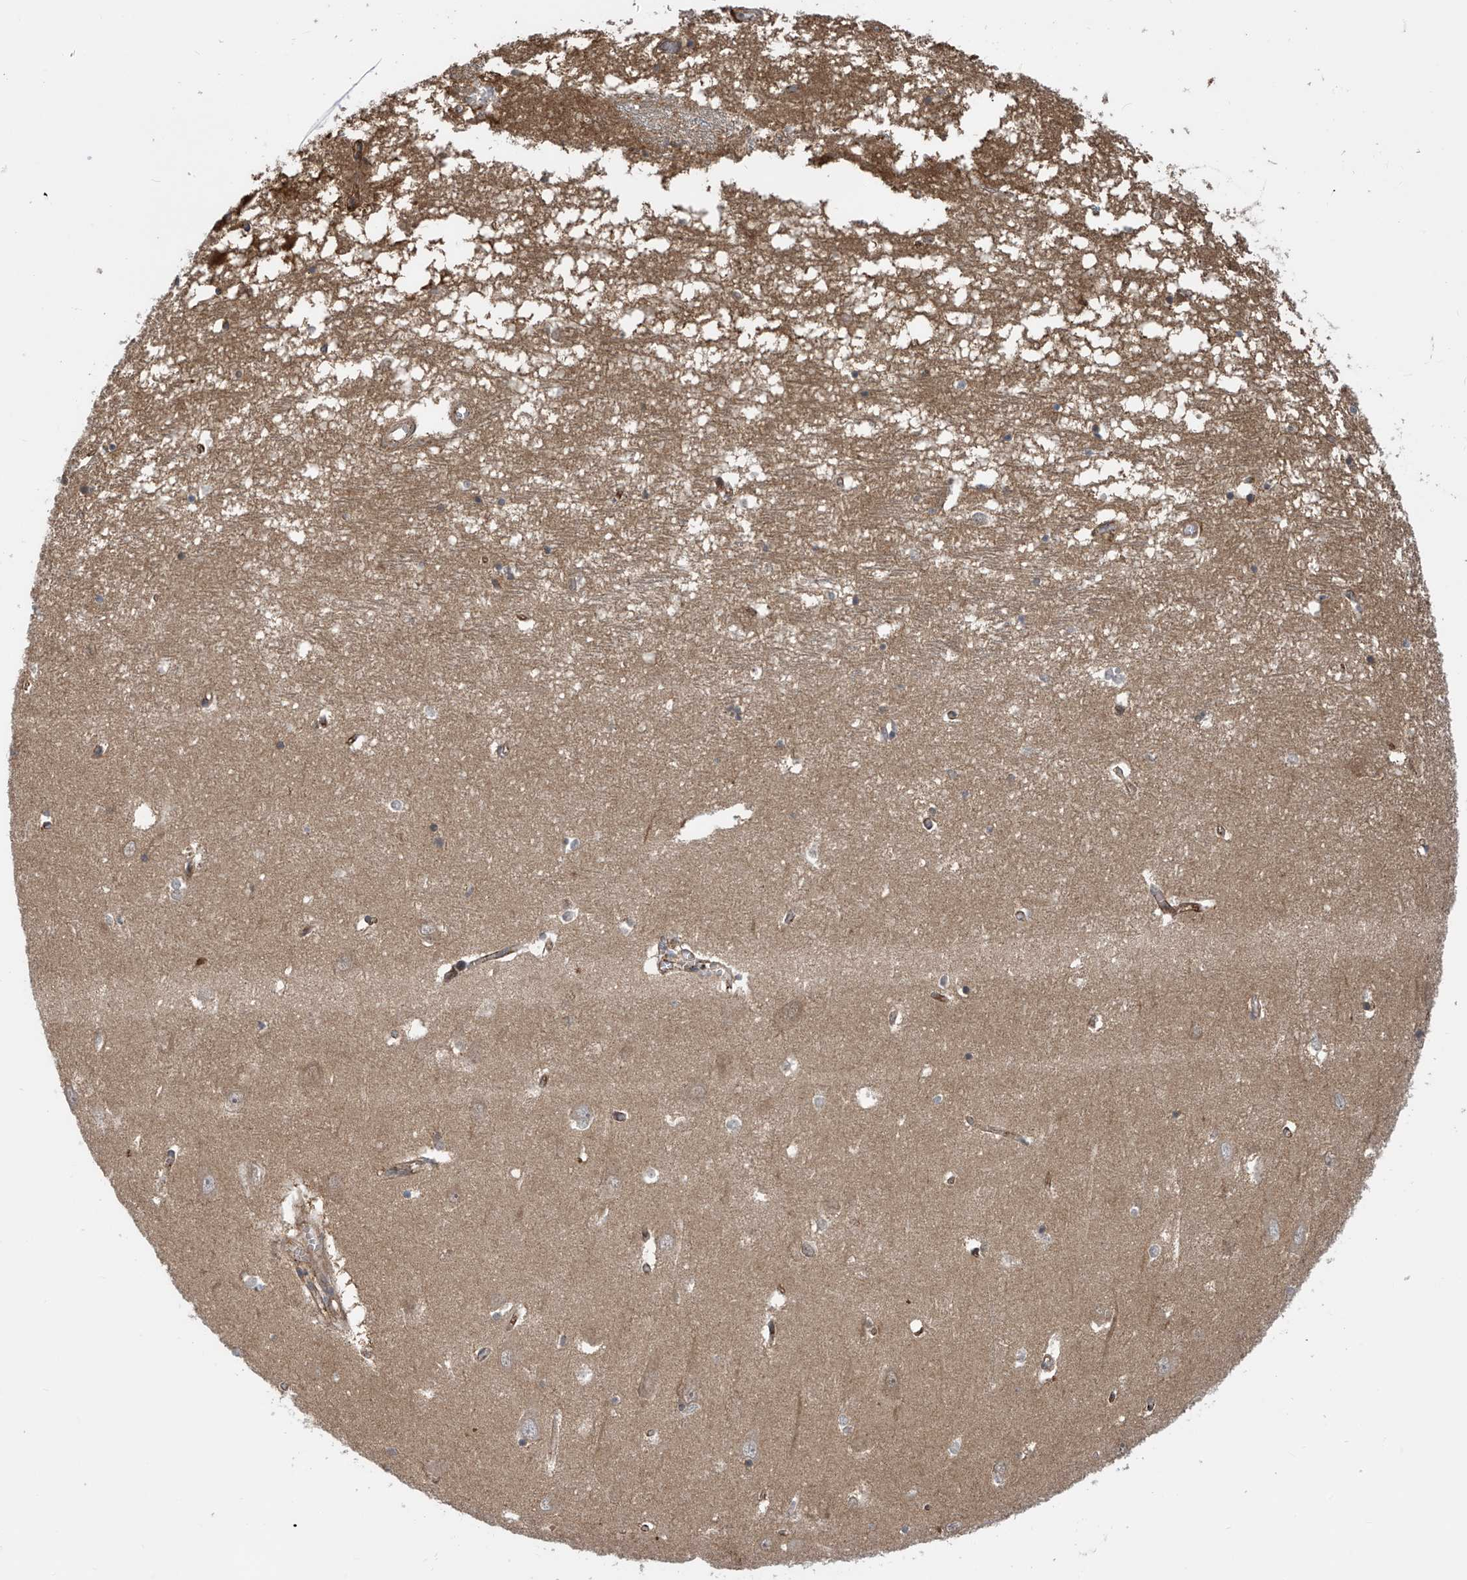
{"staining": {"intensity": "weak", "quantity": "<25%", "location": "cytoplasmic/membranous"}, "tissue": "hippocampus", "cell_type": "Glial cells", "image_type": "normal", "snomed": [{"axis": "morphology", "description": "Normal tissue, NOS"}, {"axis": "topography", "description": "Hippocampus"}], "caption": "Human hippocampus stained for a protein using immunohistochemistry displays no expression in glial cells.", "gene": "LAGE3", "patient": {"sex": "male", "age": 70}}